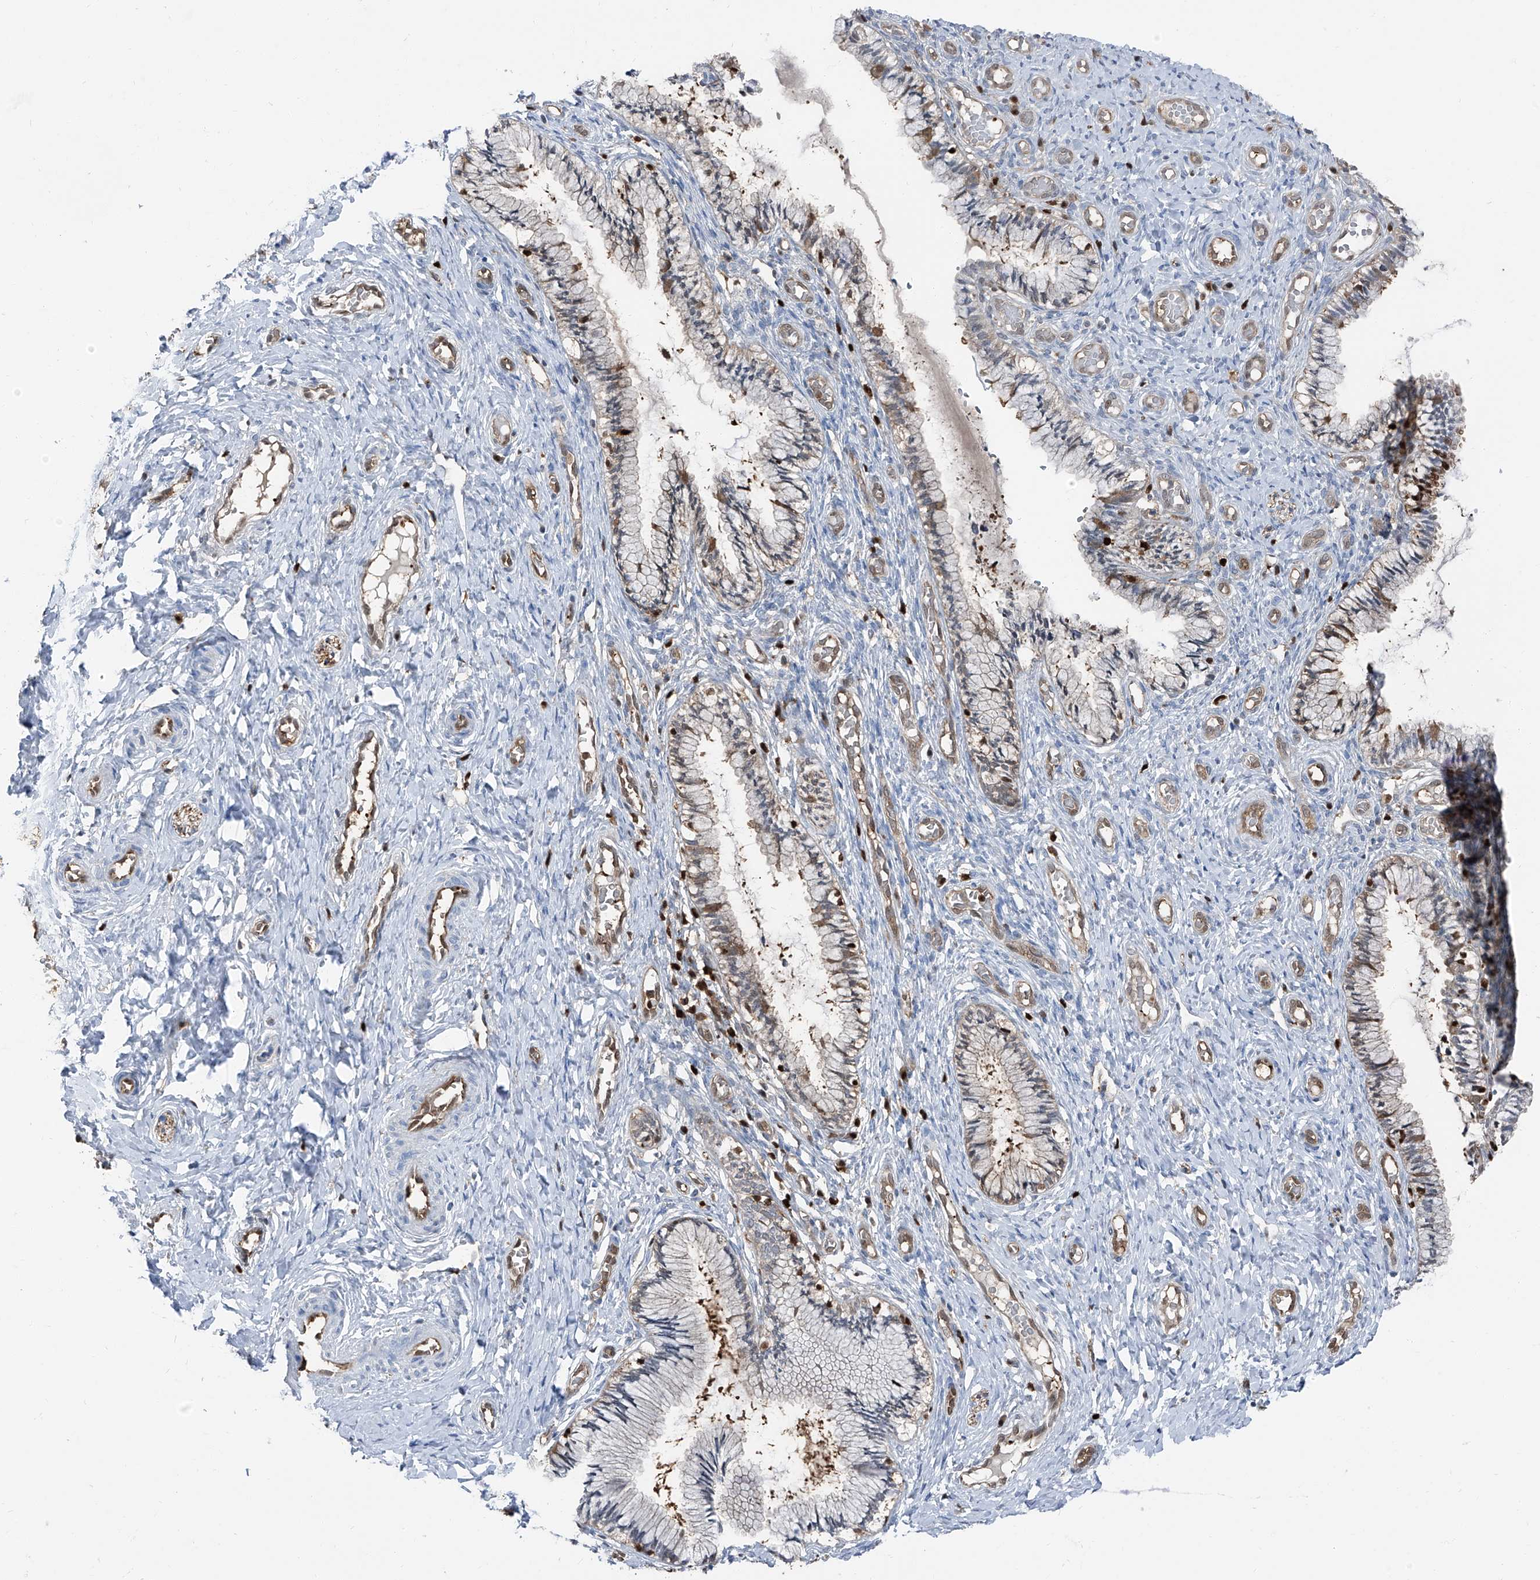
{"staining": {"intensity": "moderate", "quantity": "<25%", "location": "cytoplasmic/membranous"}, "tissue": "cervix", "cell_type": "Glandular cells", "image_type": "normal", "snomed": [{"axis": "morphology", "description": "Normal tissue, NOS"}, {"axis": "topography", "description": "Cervix"}], "caption": "Moderate cytoplasmic/membranous expression for a protein is appreciated in about <25% of glandular cells of benign cervix using immunohistochemistry (IHC).", "gene": "PSMB10", "patient": {"sex": "female", "age": 27}}